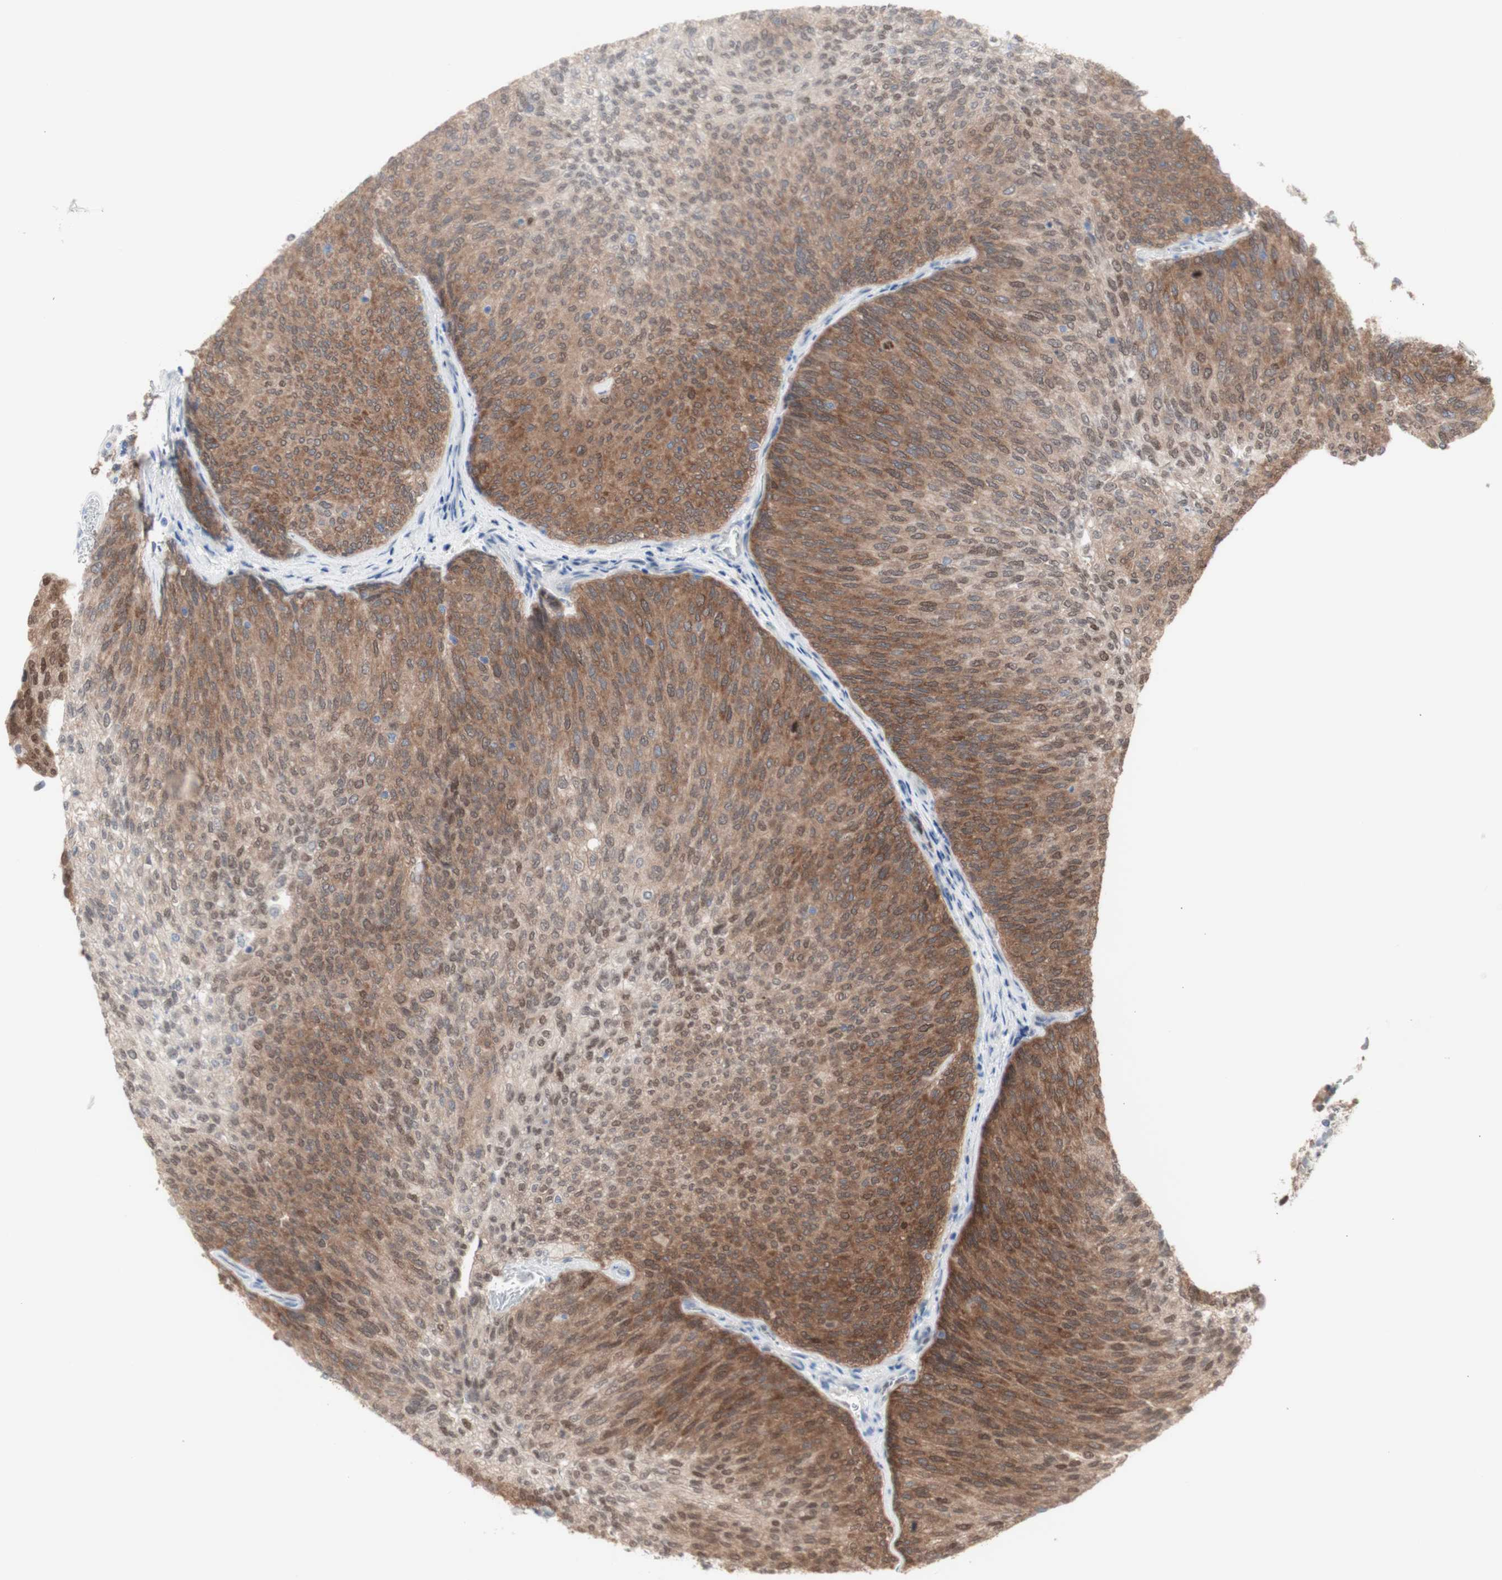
{"staining": {"intensity": "moderate", "quantity": ">75%", "location": "cytoplasmic/membranous,nuclear"}, "tissue": "urothelial cancer", "cell_type": "Tumor cells", "image_type": "cancer", "snomed": [{"axis": "morphology", "description": "Urothelial carcinoma, Low grade"}, {"axis": "topography", "description": "Urinary bladder"}], "caption": "IHC of human urothelial carcinoma (low-grade) displays medium levels of moderate cytoplasmic/membranous and nuclear positivity in approximately >75% of tumor cells.", "gene": "PRMT5", "patient": {"sex": "female", "age": 79}}